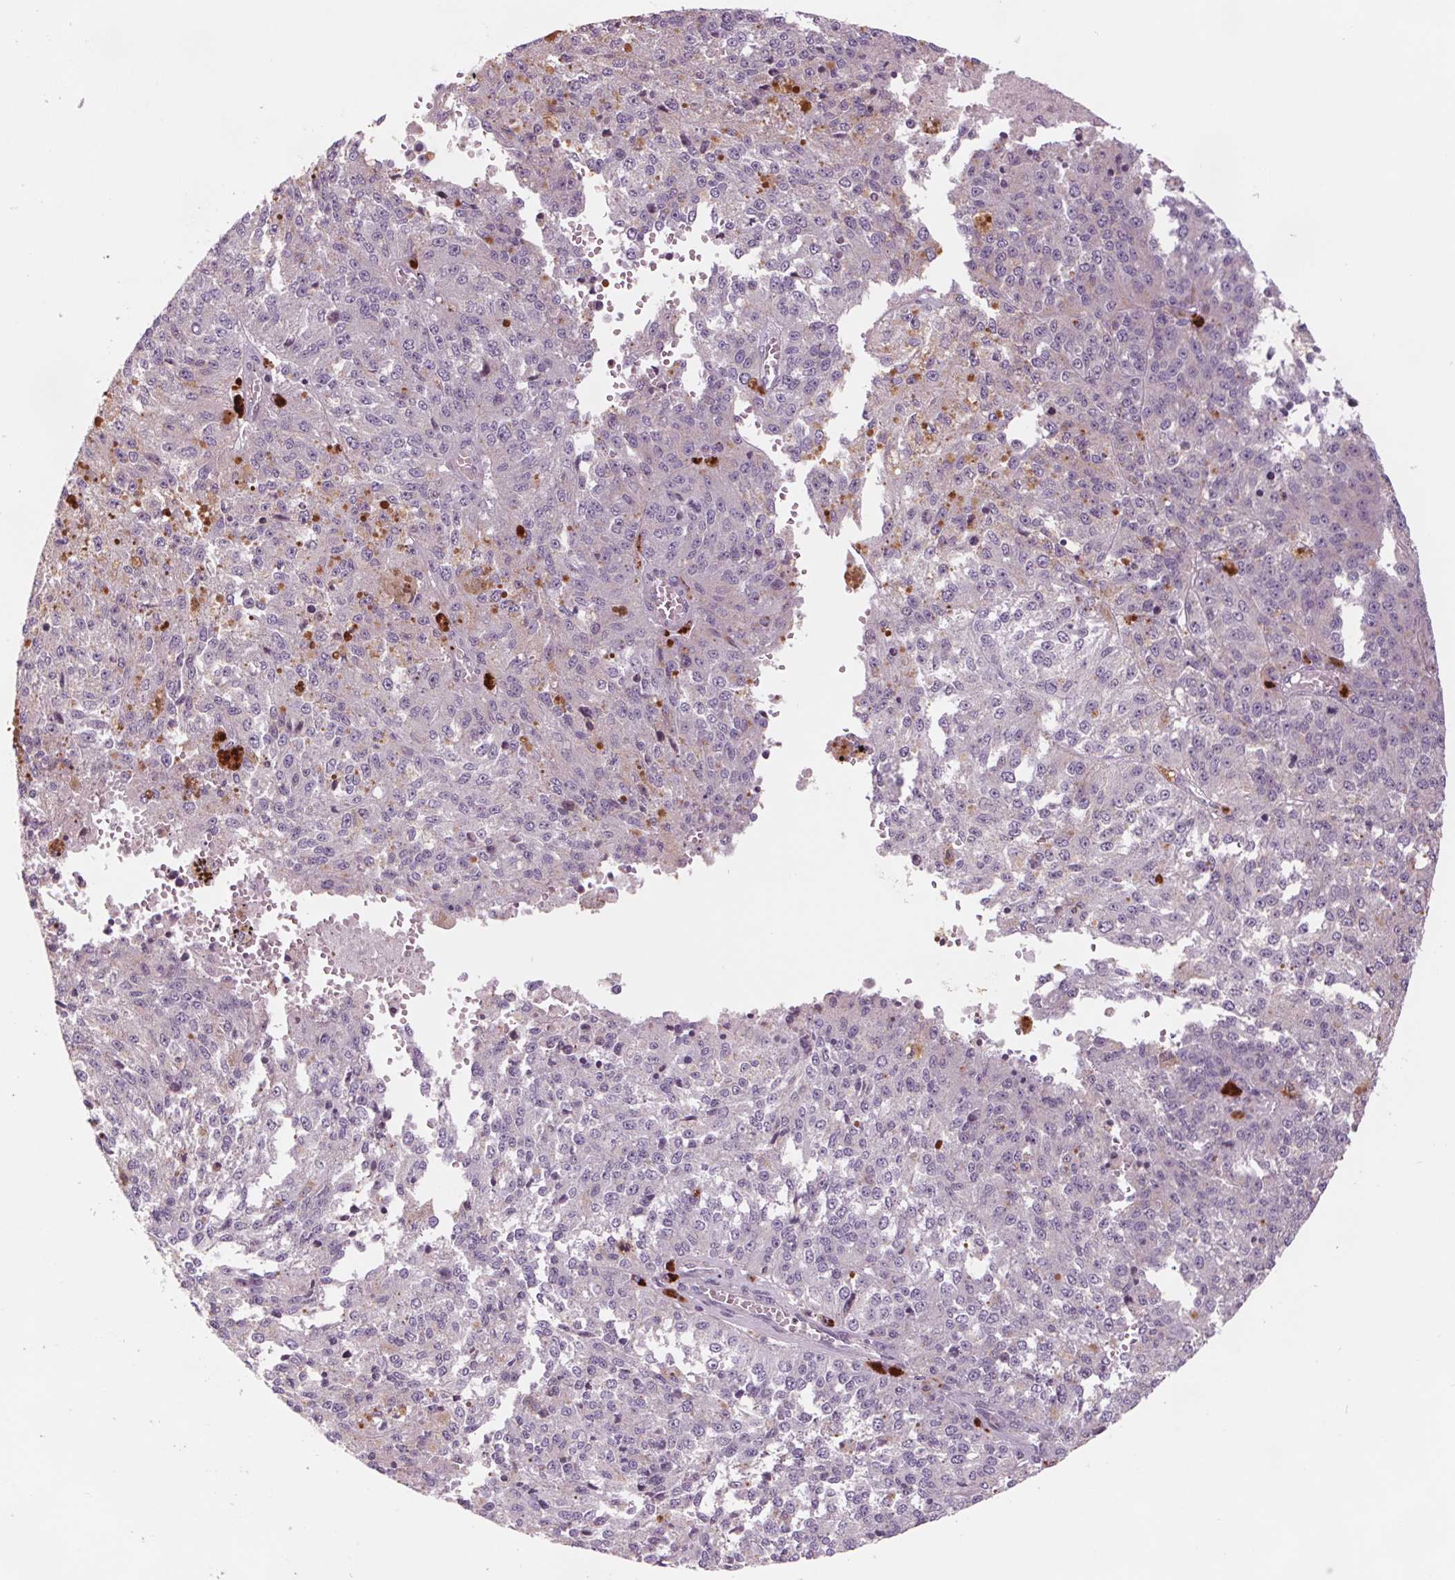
{"staining": {"intensity": "negative", "quantity": "none", "location": "none"}, "tissue": "melanoma", "cell_type": "Tumor cells", "image_type": "cancer", "snomed": [{"axis": "morphology", "description": "Malignant melanoma, Metastatic site"}, {"axis": "topography", "description": "Lymph node"}], "caption": "Tumor cells show no significant protein positivity in melanoma. The staining is performed using DAB brown chromogen with nuclei counter-stained in using hematoxylin.", "gene": "SAMD5", "patient": {"sex": "female", "age": 64}}